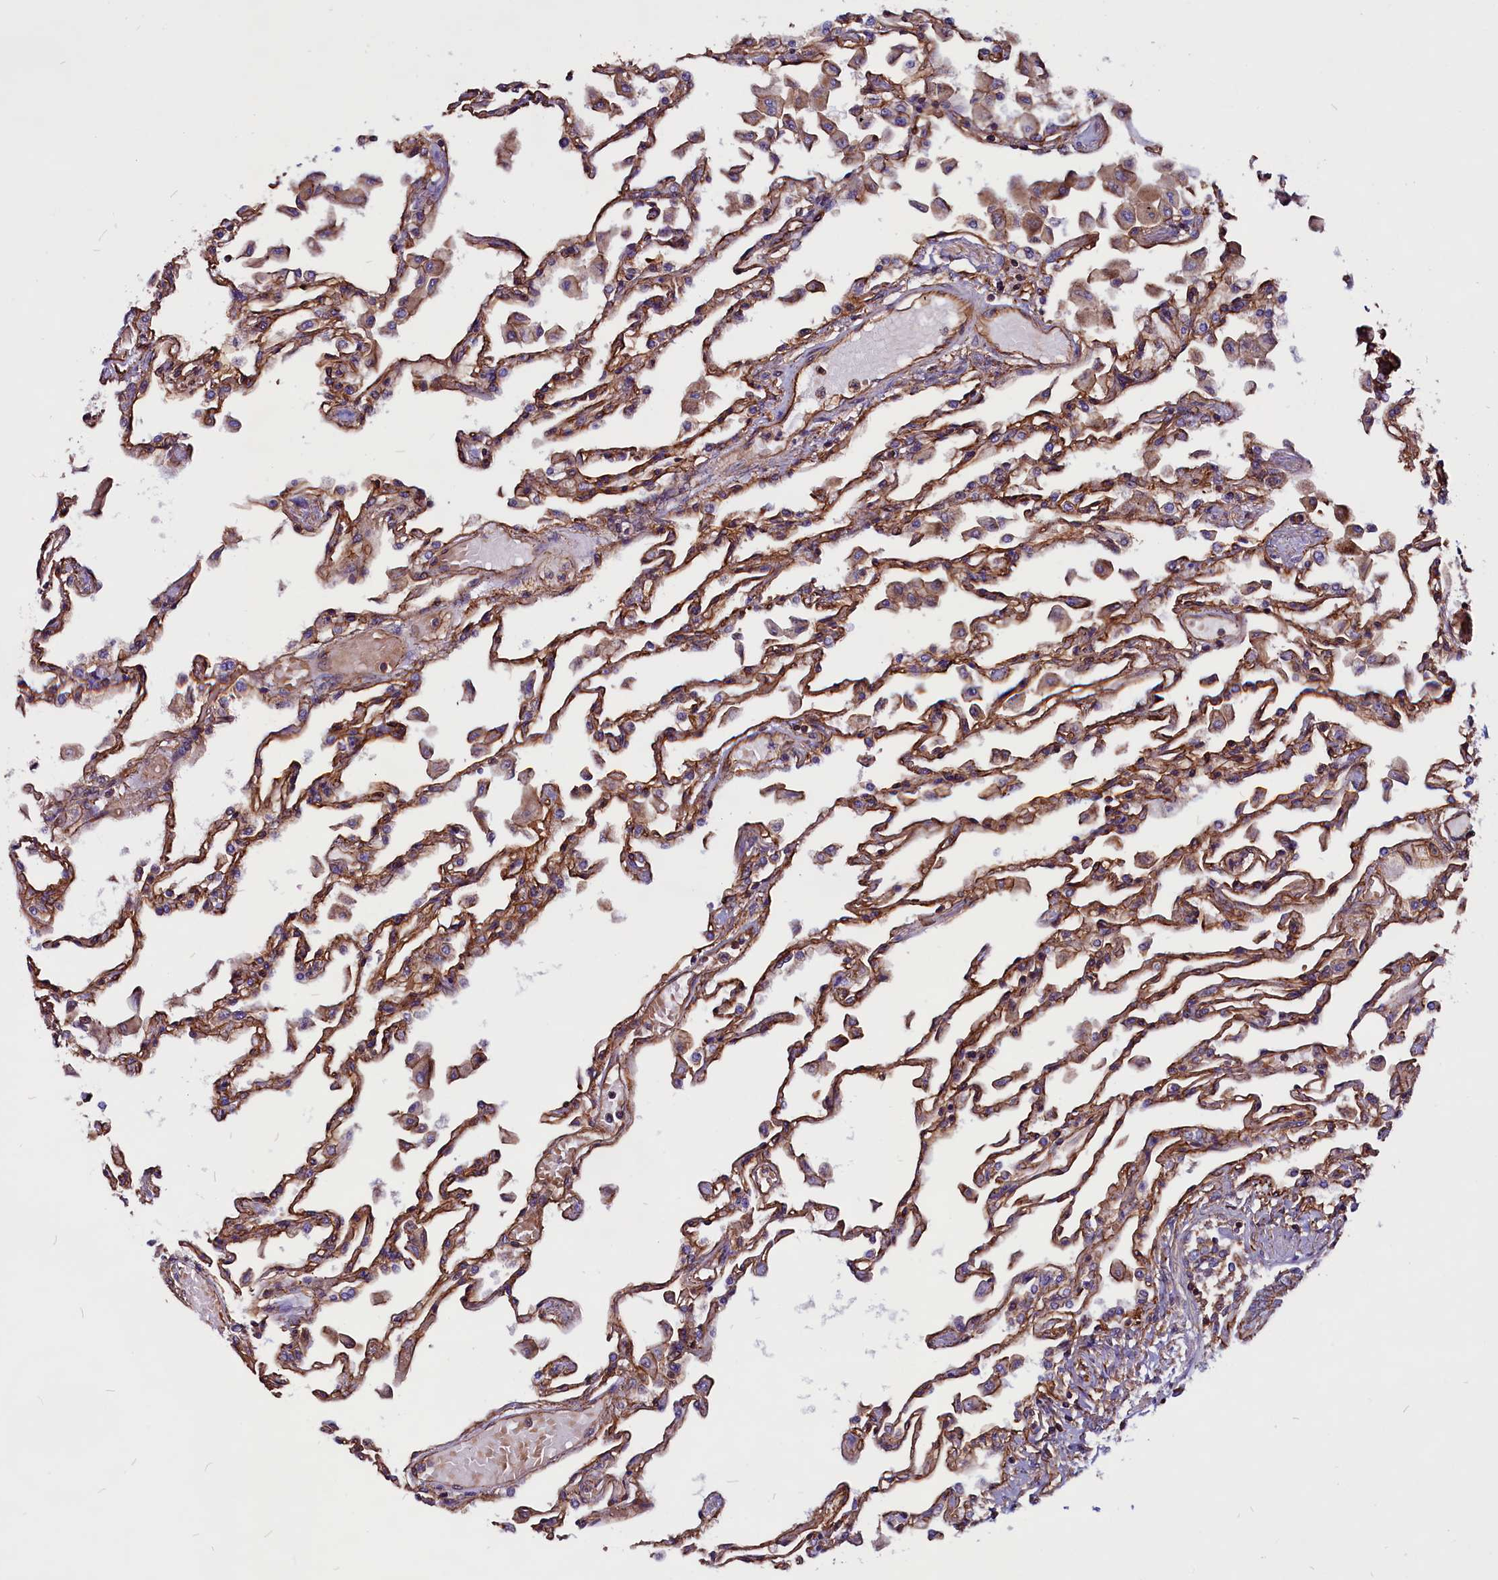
{"staining": {"intensity": "moderate", "quantity": ">75%", "location": "cytoplasmic/membranous"}, "tissue": "lung", "cell_type": "Alveolar cells", "image_type": "normal", "snomed": [{"axis": "morphology", "description": "Normal tissue, NOS"}, {"axis": "topography", "description": "Bronchus"}, {"axis": "topography", "description": "Lung"}], "caption": "Protein expression analysis of normal lung exhibits moderate cytoplasmic/membranous positivity in approximately >75% of alveolar cells. The protein of interest is shown in brown color, while the nuclei are stained blue.", "gene": "ZNF749", "patient": {"sex": "female", "age": 49}}